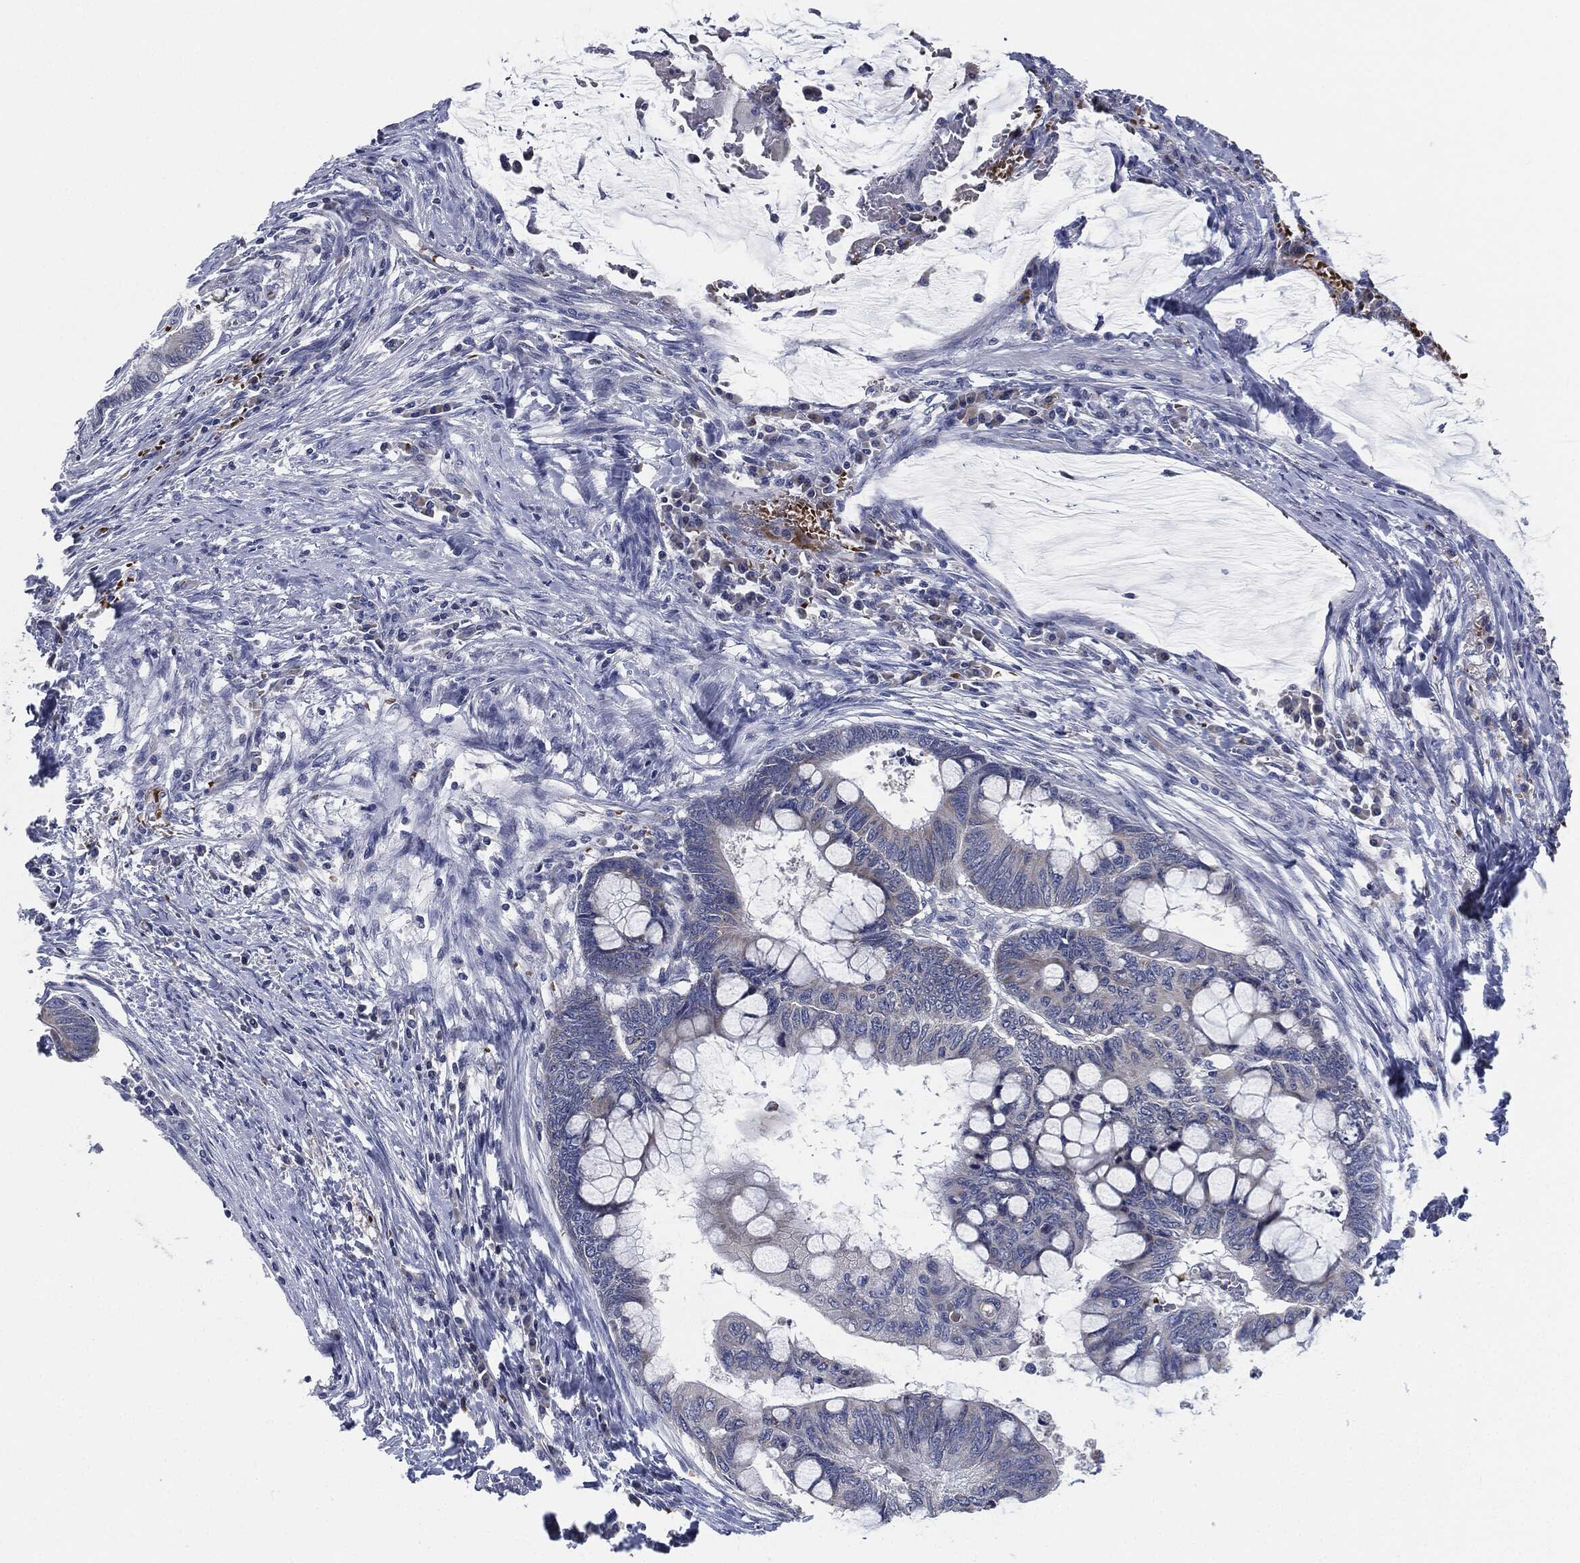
{"staining": {"intensity": "negative", "quantity": "none", "location": "none"}, "tissue": "colorectal cancer", "cell_type": "Tumor cells", "image_type": "cancer", "snomed": [{"axis": "morphology", "description": "Normal tissue, NOS"}, {"axis": "morphology", "description": "Adenocarcinoma, NOS"}, {"axis": "topography", "description": "Rectum"}, {"axis": "topography", "description": "Peripheral nerve tissue"}], "caption": "A high-resolution photomicrograph shows immunohistochemistry staining of colorectal cancer (adenocarcinoma), which shows no significant staining in tumor cells.", "gene": "SIGLEC9", "patient": {"sex": "male", "age": 92}}